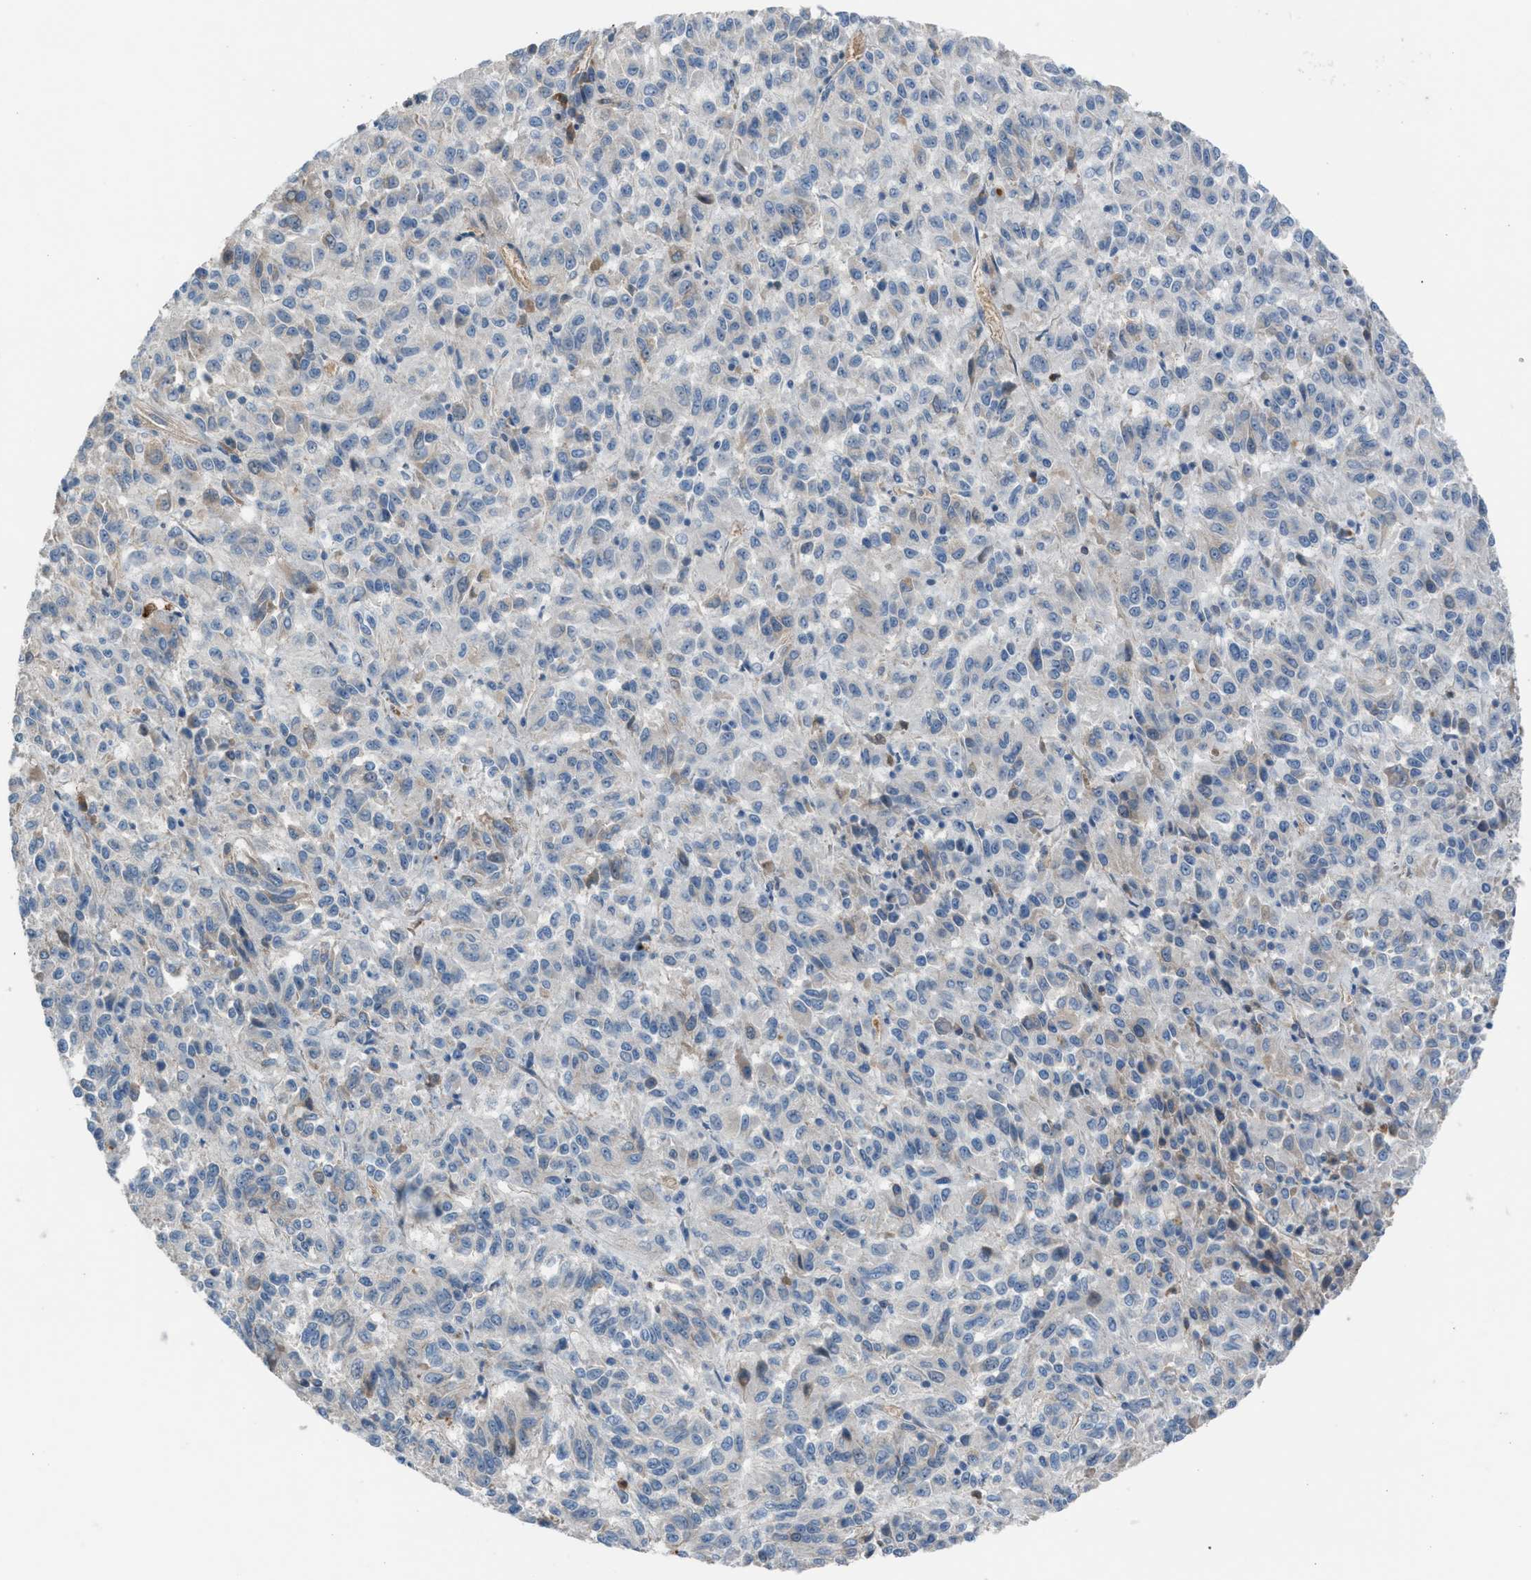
{"staining": {"intensity": "negative", "quantity": "none", "location": "none"}, "tissue": "melanoma", "cell_type": "Tumor cells", "image_type": "cancer", "snomed": [{"axis": "morphology", "description": "Malignant melanoma, Metastatic site"}, {"axis": "topography", "description": "Lung"}], "caption": "IHC micrograph of melanoma stained for a protein (brown), which exhibits no positivity in tumor cells.", "gene": "CFAP77", "patient": {"sex": "male", "age": 64}}